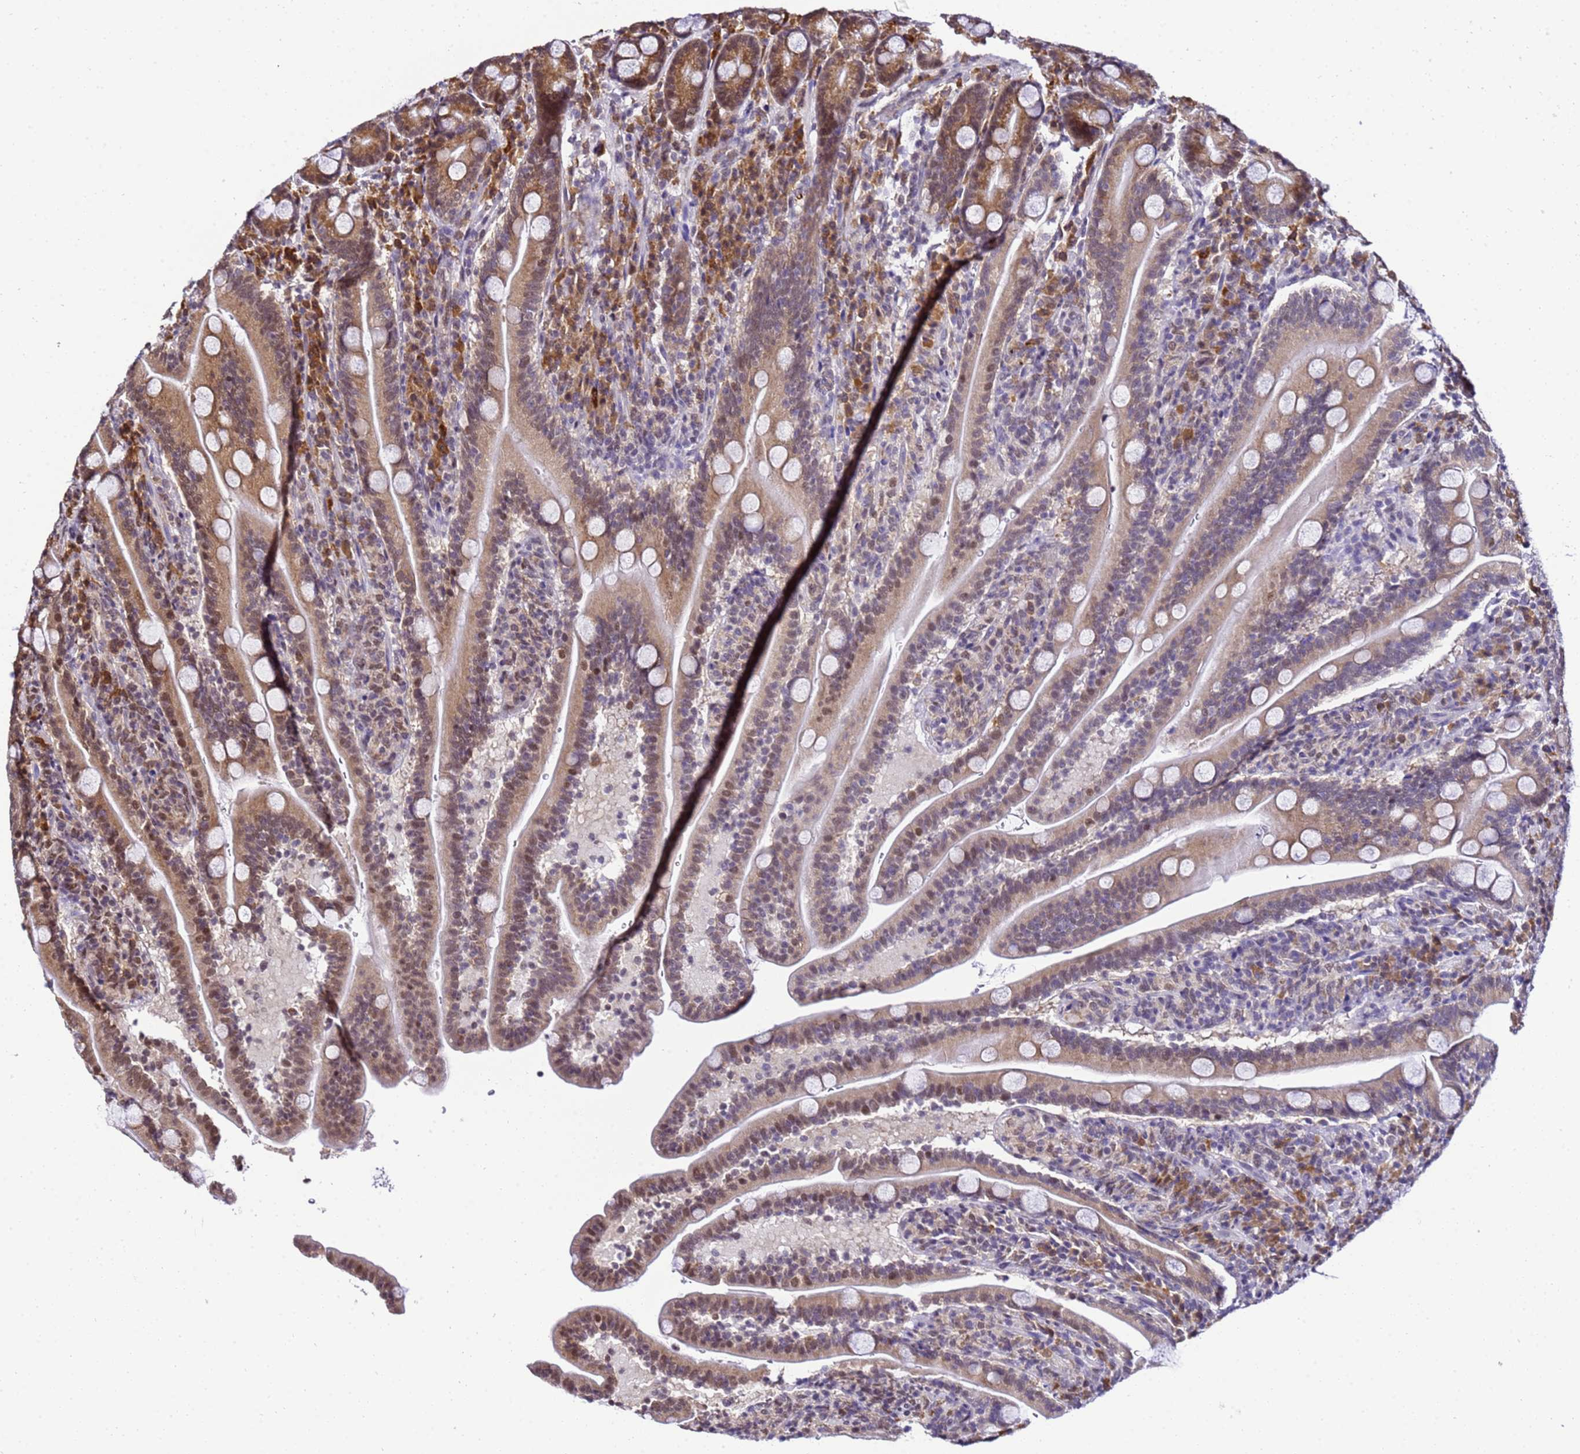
{"staining": {"intensity": "moderate", "quantity": ">75%", "location": "cytoplasmic/membranous,nuclear"}, "tissue": "duodenum", "cell_type": "Glandular cells", "image_type": "normal", "snomed": [{"axis": "morphology", "description": "Normal tissue, NOS"}, {"axis": "topography", "description": "Duodenum"}], "caption": "Brown immunohistochemical staining in benign duodenum displays moderate cytoplasmic/membranous,nuclear staining in about >75% of glandular cells.", "gene": "SMN1", "patient": {"sex": "male", "age": 35}}